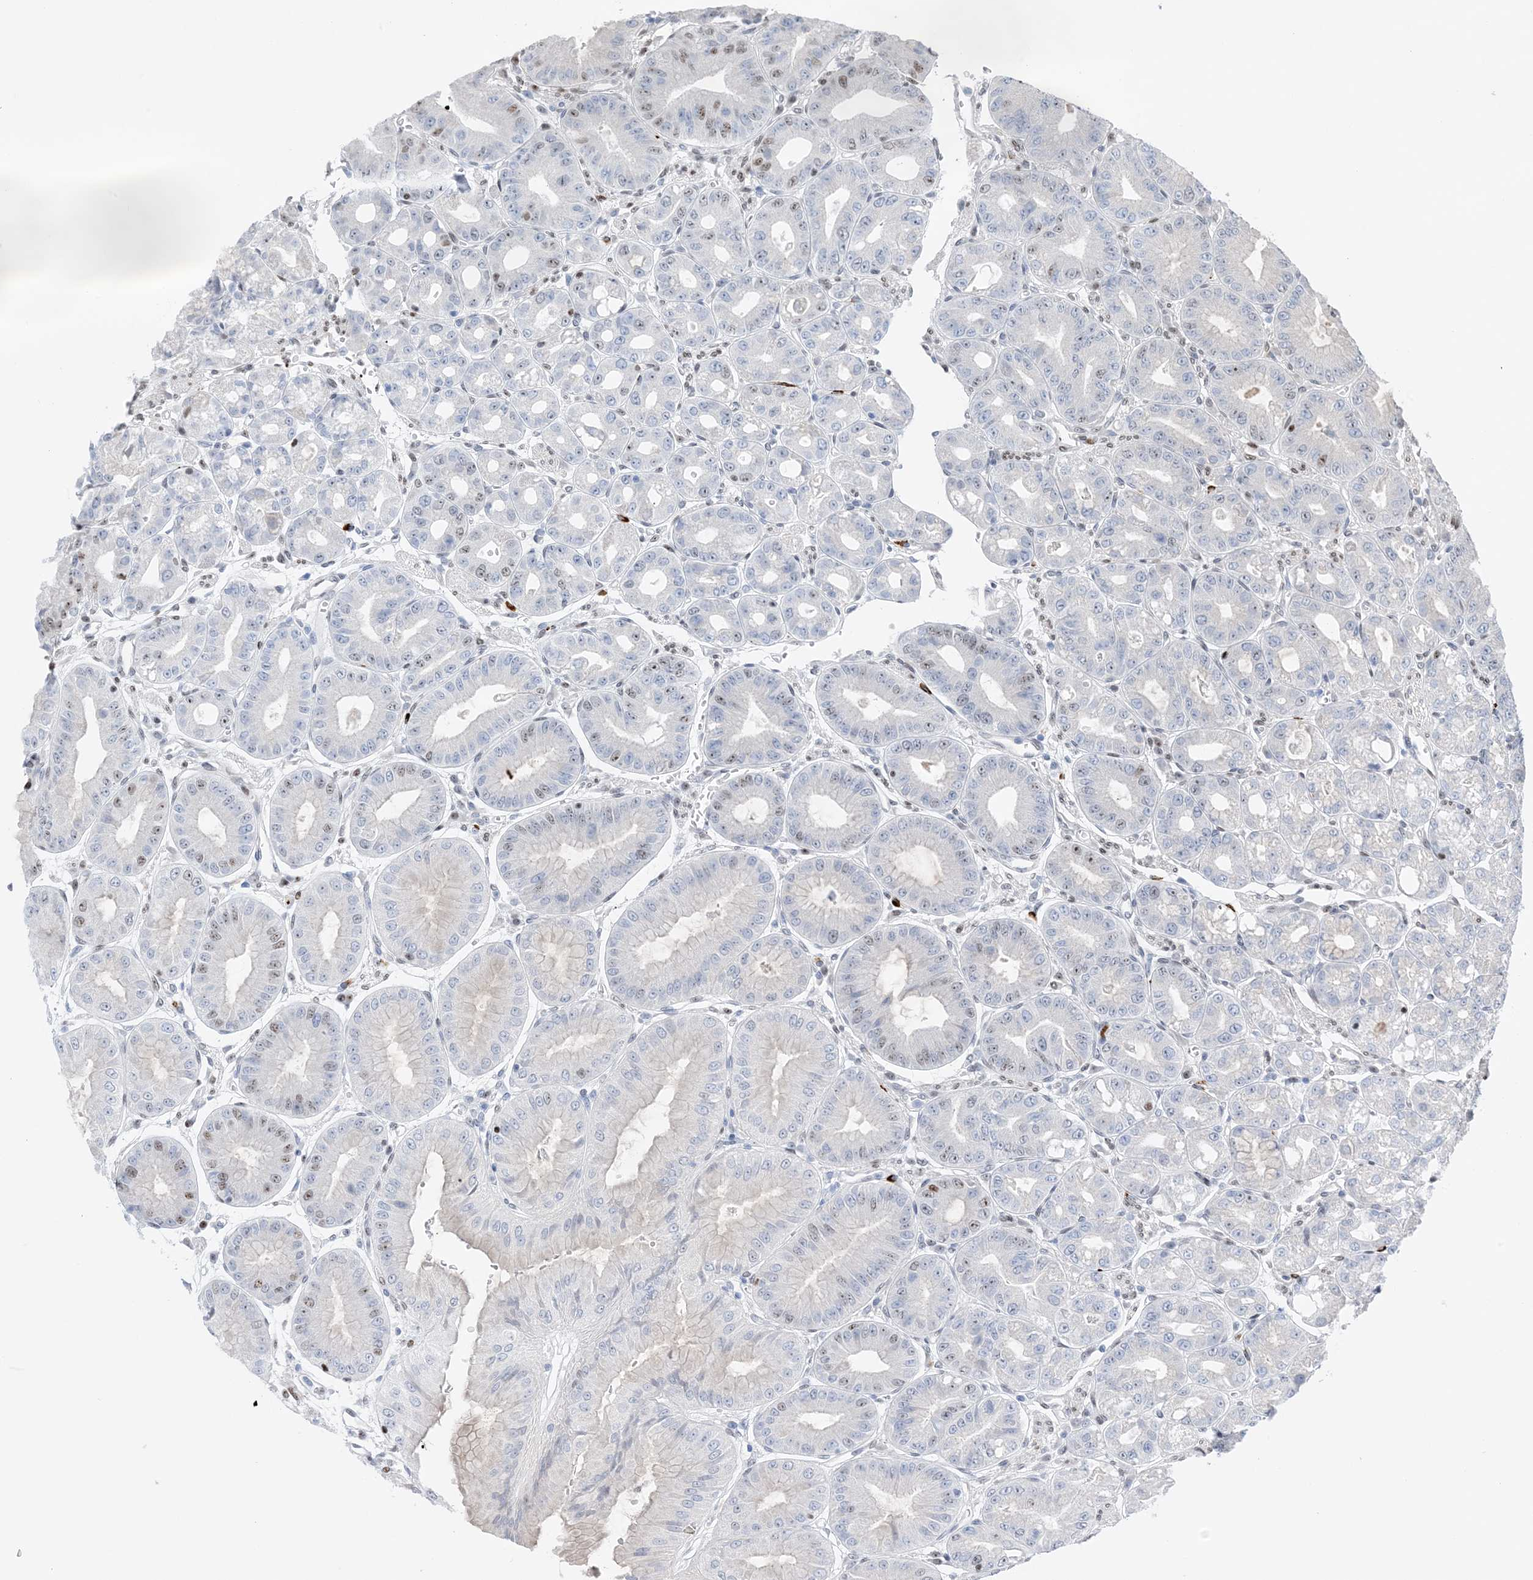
{"staining": {"intensity": "moderate", "quantity": "25%-75%", "location": "nuclear"}, "tissue": "stomach", "cell_type": "Glandular cells", "image_type": "normal", "snomed": [{"axis": "morphology", "description": "Normal tissue, NOS"}, {"axis": "topography", "description": "Stomach, lower"}], "caption": "The photomicrograph displays immunohistochemical staining of benign stomach. There is moderate nuclear expression is appreciated in about 25%-75% of glandular cells.", "gene": "TSPYL1", "patient": {"sex": "male", "age": 71}}